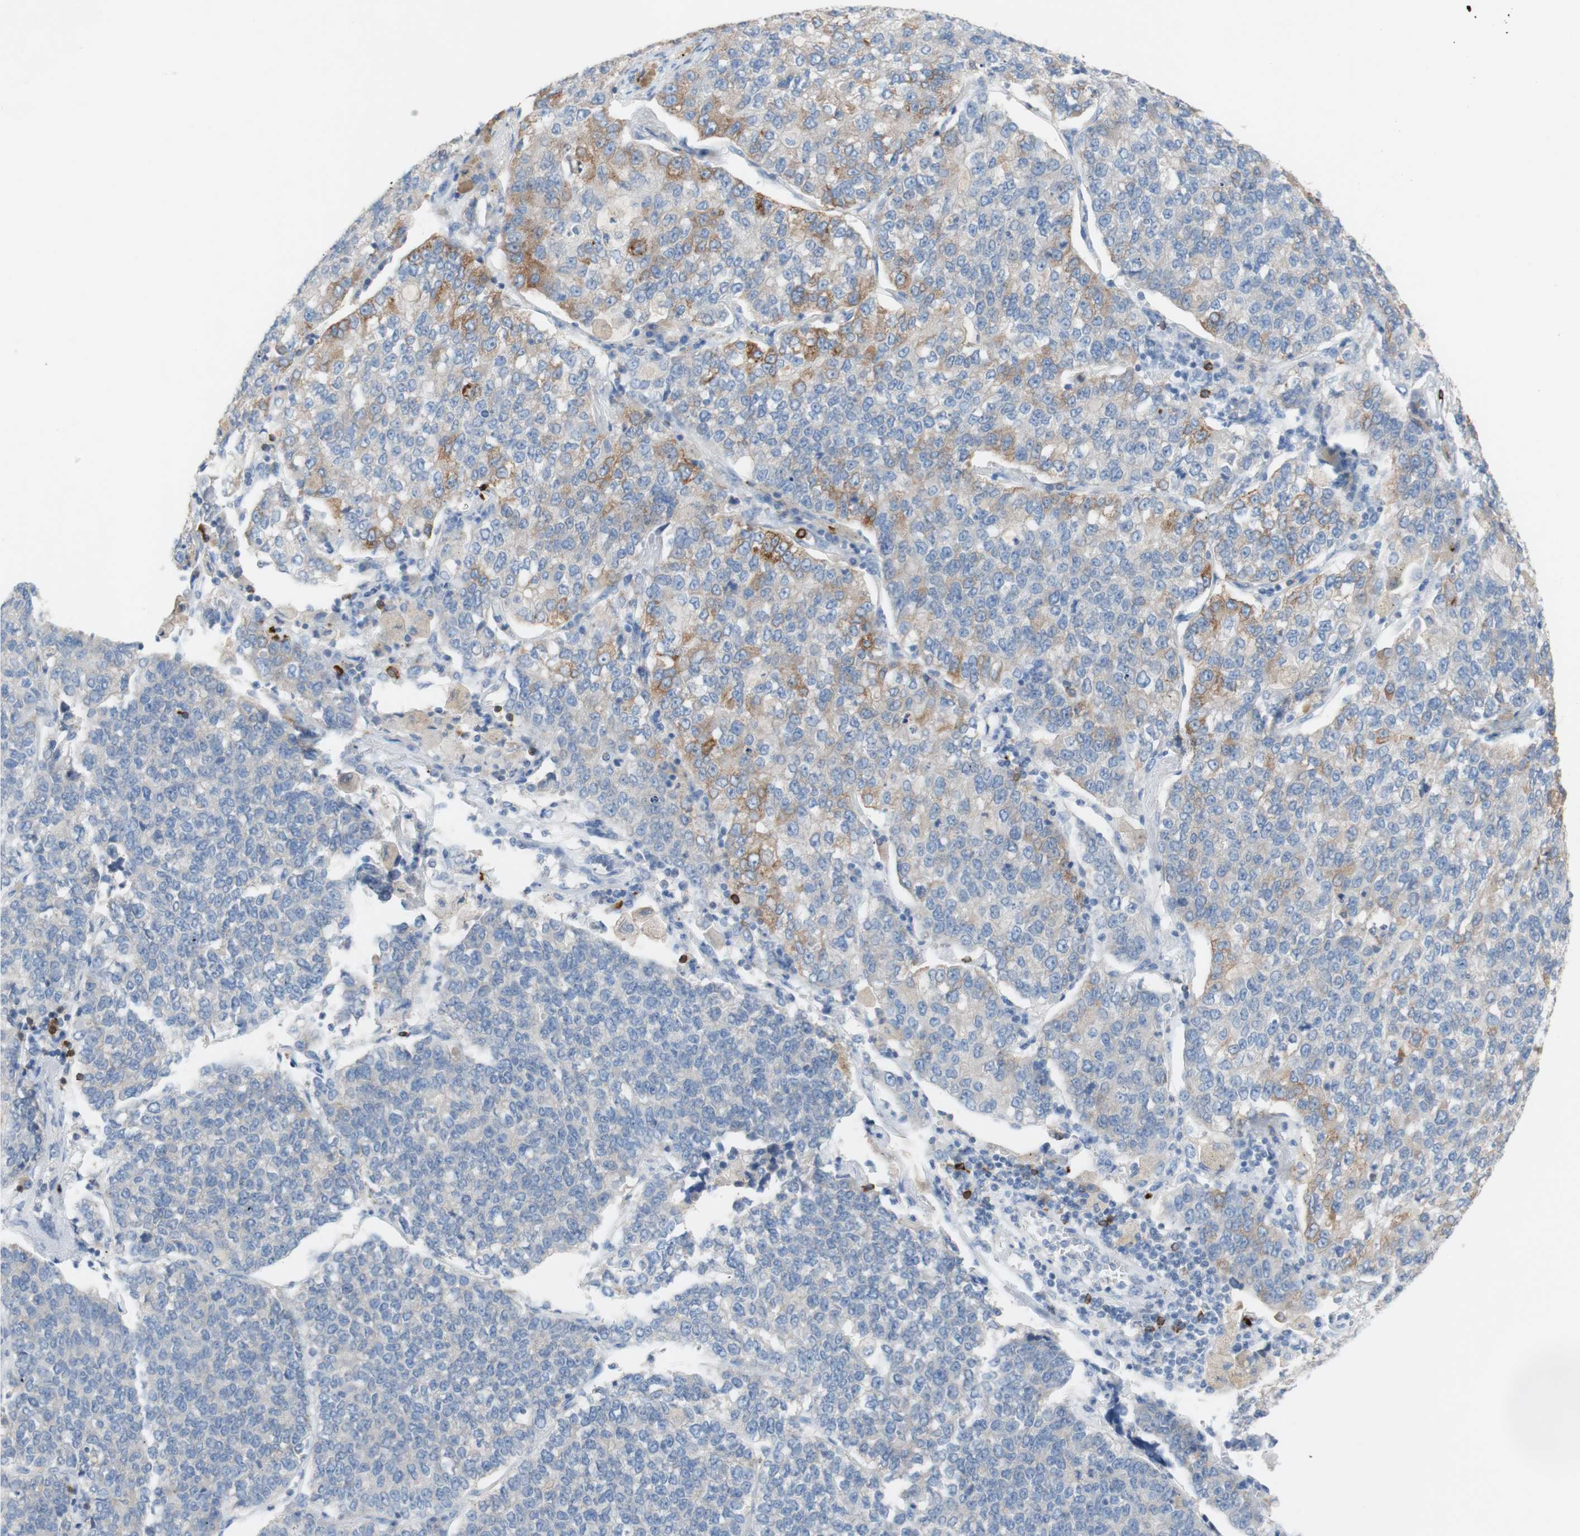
{"staining": {"intensity": "moderate", "quantity": "<25%", "location": "cytoplasmic/membranous"}, "tissue": "lung cancer", "cell_type": "Tumor cells", "image_type": "cancer", "snomed": [{"axis": "morphology", "description": "Adenocarcinoma, NOS"}, {"axis": "topography", "description": "Lung"}], "caption": "Immunohistochemical staining of human lung adenocarcinoma displays low levels of moderate cytoplasmic/membranous protein positivity in about <25% of tumor cells.", "gene": "PACSIN1", "patient": {"sex": "male", "age": 49}}